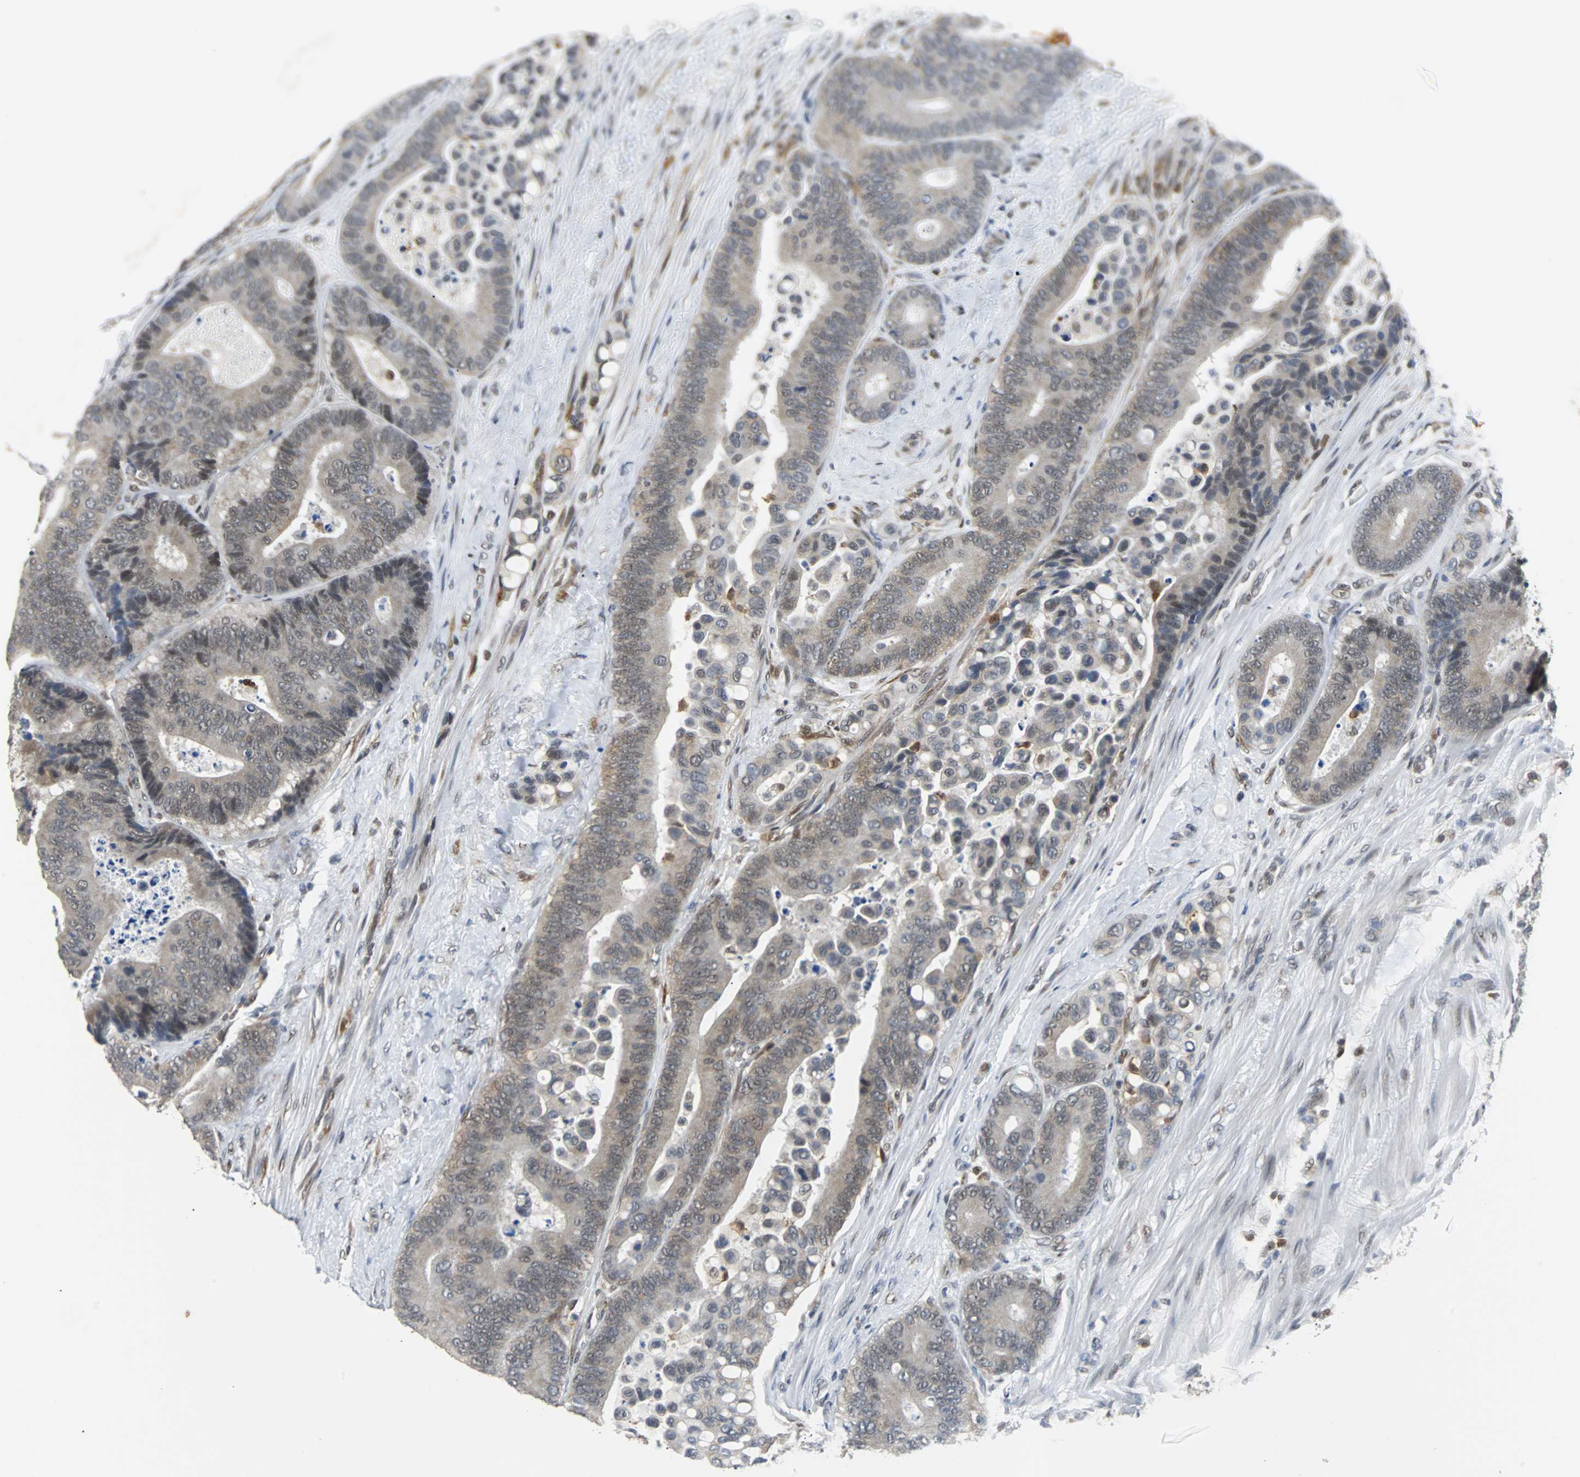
{"staining": {"intensity": "weak", "quantity": "25%-75%", "location": "cytoplasmic/membranous"}, "tissue": "colorectal cancer", "cell_type": "Tumor cells", "image_type": "cancer", "snomed": [{"axis": "morphology", "description": "Normal tissue, NOS"}, {"axis": "morphology", "description": "Adenocarcinoma, NOS"}, {"axis": "topography", "description": "Colon"}], "caption": "Immunohistochemical staining of colorectal cancer (adenocarcinoma) displays low levels of weak cytoplasmic/membranous positivity in approximately 25%-75% of tumor cells.", "gene": "SIRT1", "patient": {"sex": "male", "age": 82}}